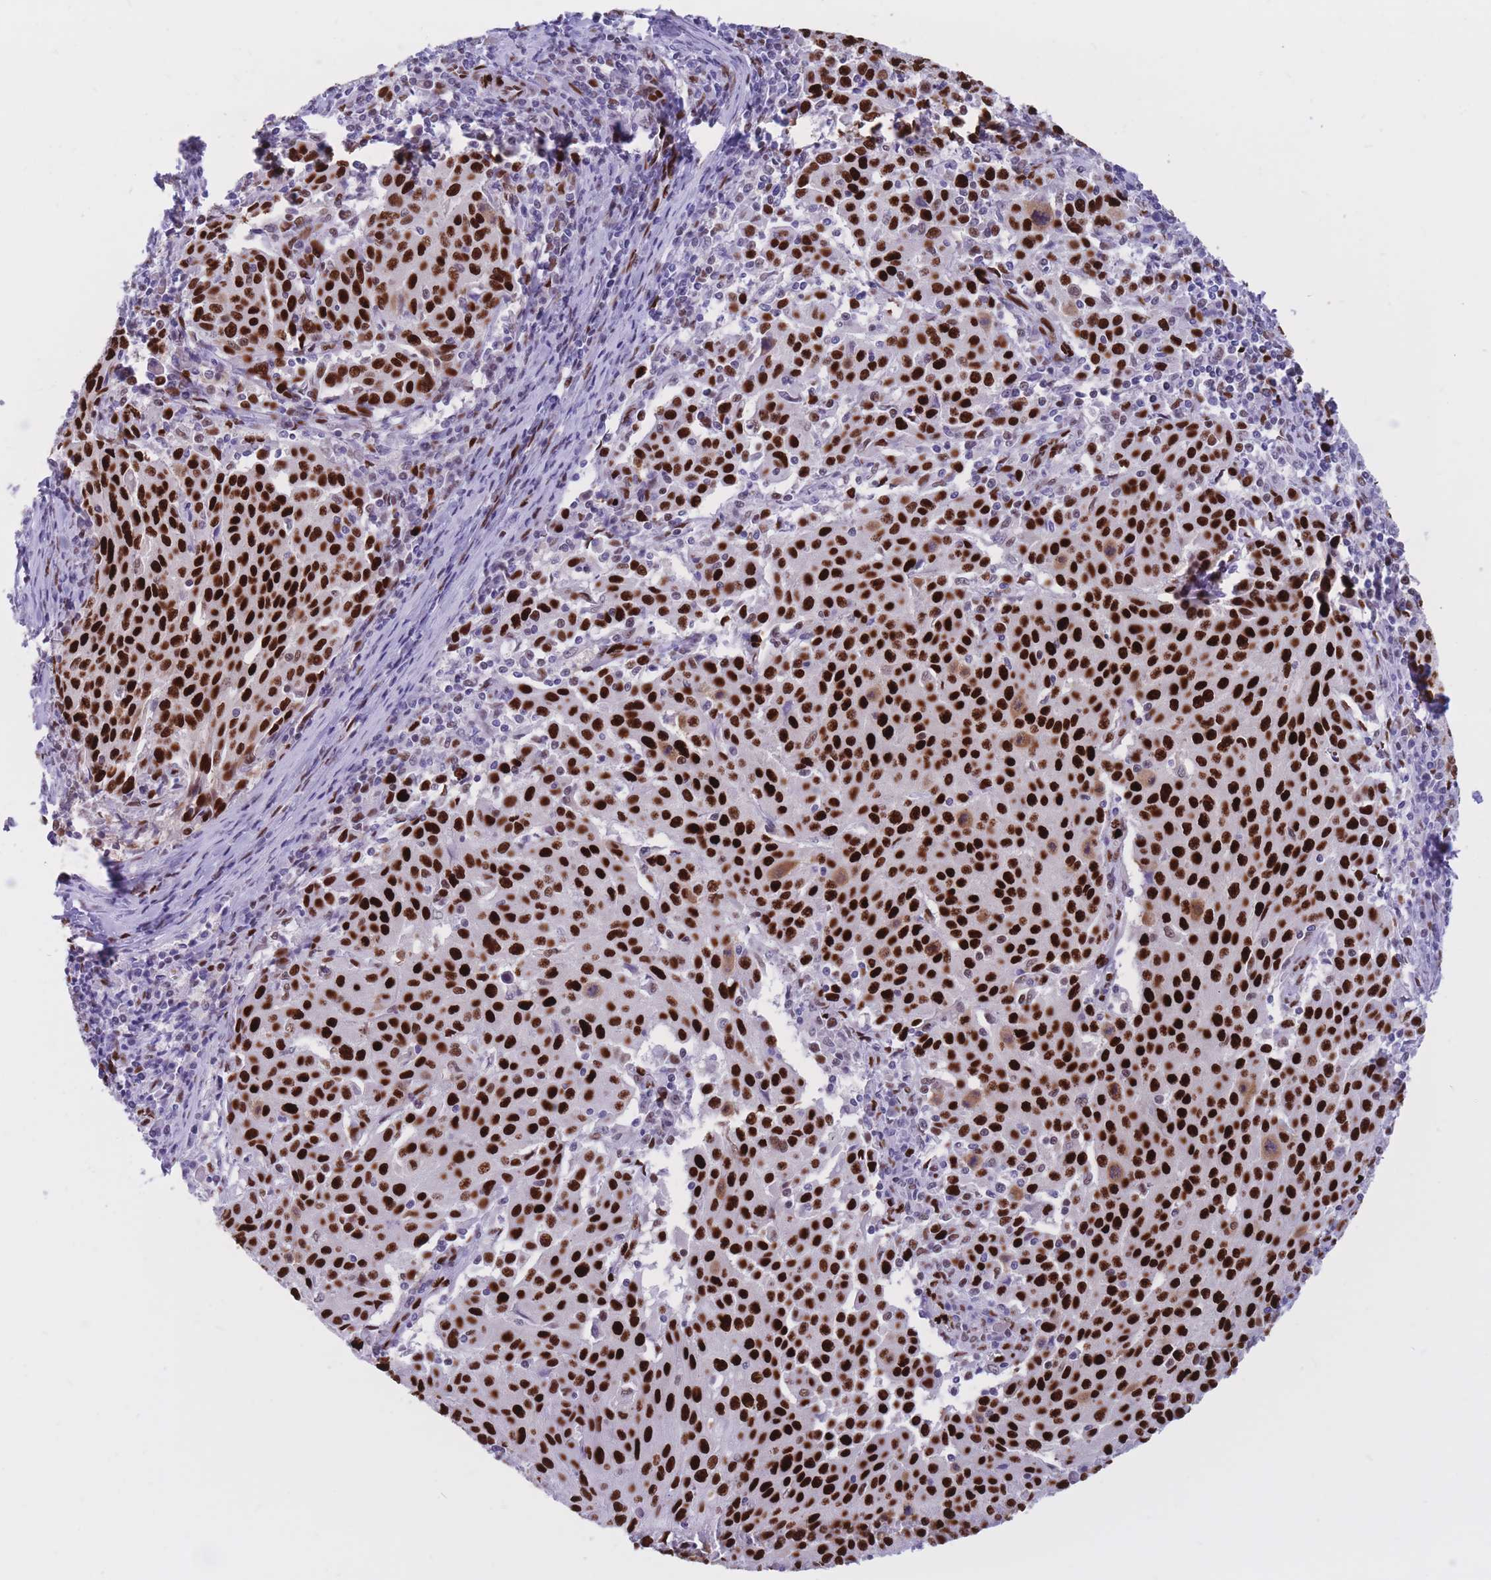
{"staining": {"intensity": "strong", "quantity": ">75%", "location": "nuclear"}, "tissue": "cervical cancer", "cell_type": "Tumor cells", "image_type": "cancer", "snomed": [{"axis": "morphology", "description": "Squamous cell carcinoma, NOS"}, {"axis": "topography", "description": "Cervix"}], "caption": "Immunohistochemical staining of human cervical cancer demonstrates high levels of strong nuclear expression in approximately >75% of tumor cells. Nuclei are stained in blue.", "gene": "NASP", "patient": {"sex": "female", "age": 46}}